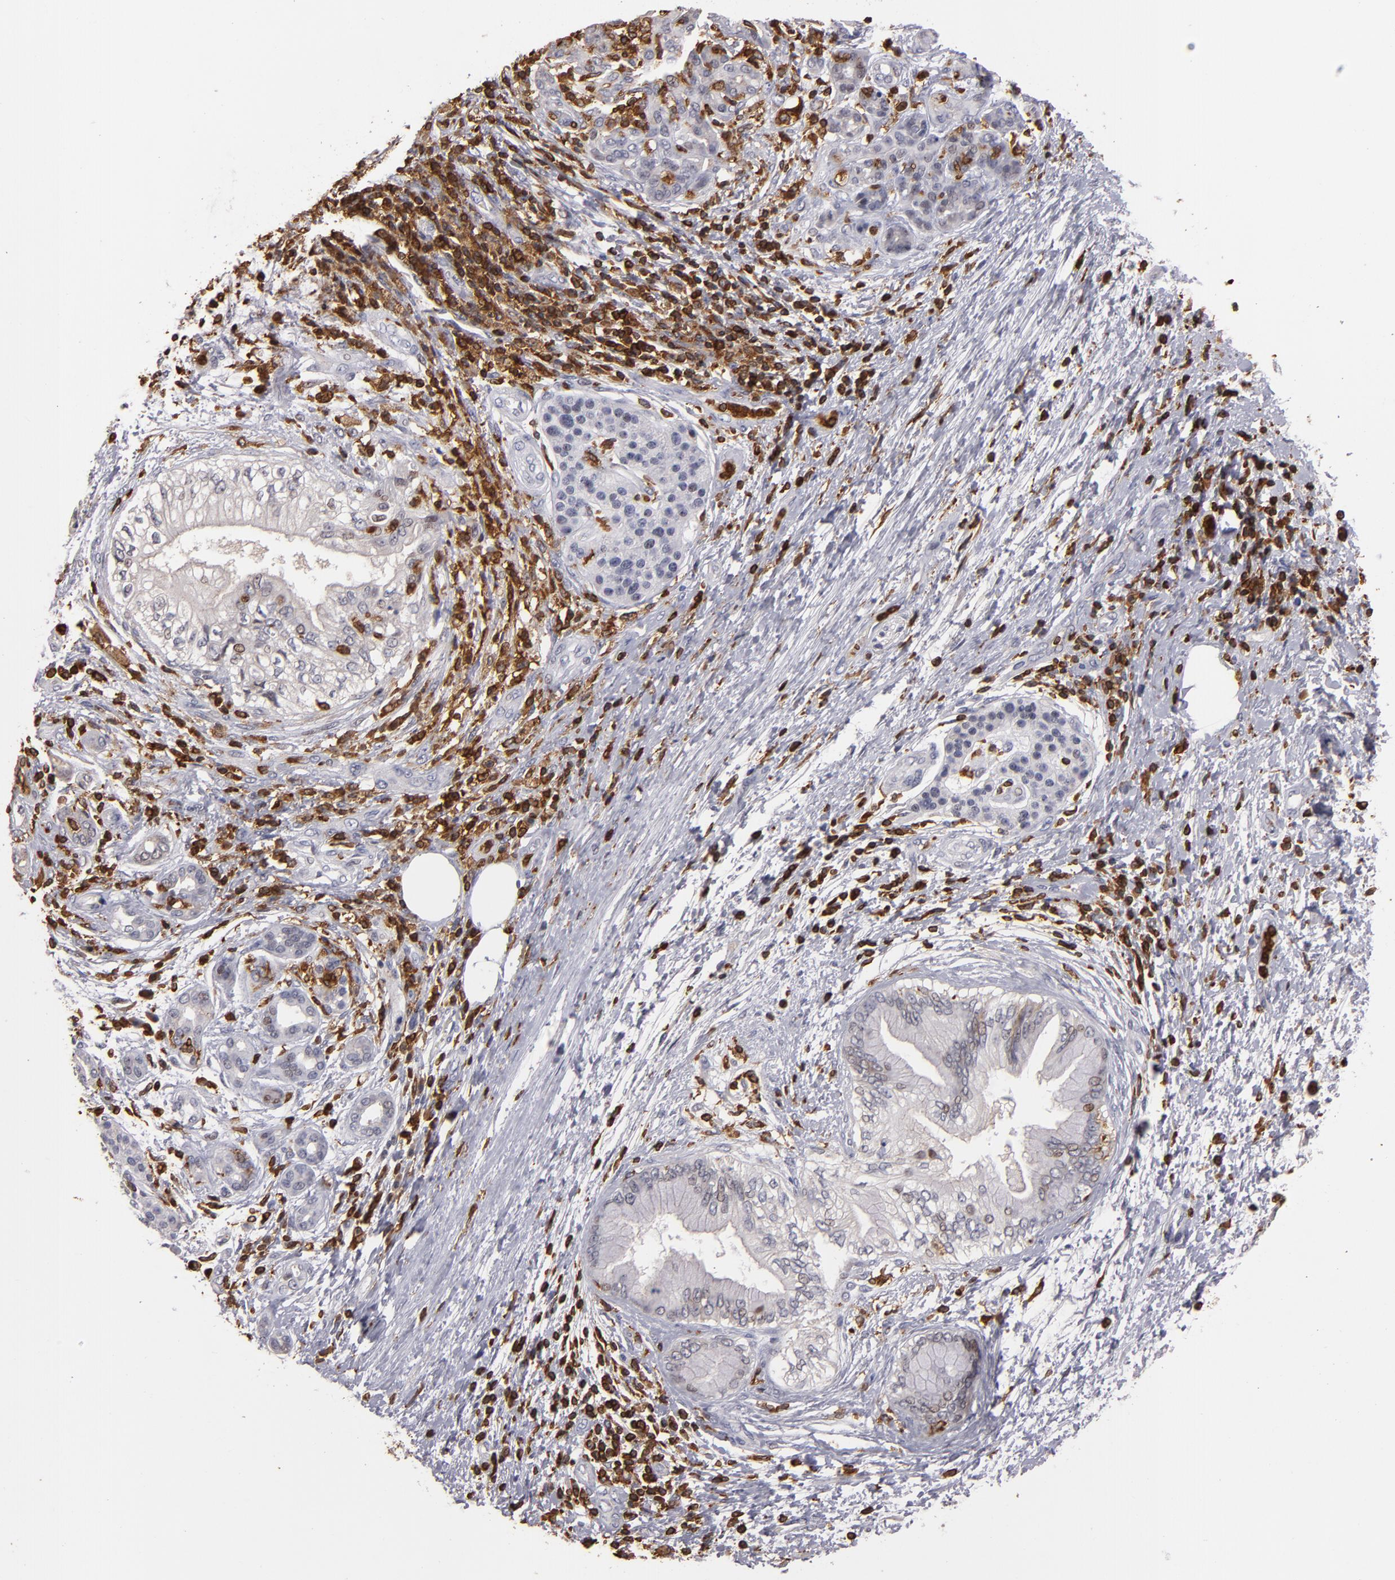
{"staining": {"intensity": "negative", "quantity": "none", "location": "none"}, "tissue": "pancreatic cancer", "cell_type": "Tumor cells", "image_type": "cancer", "snomed": [{"axis": "morphology", "description": "Adenocarcinoma, NOS"}, {"axis": "topography", "description": "Pancreas"}], "caption": "This photomicrograph is of pancreatic cancer (adenocarcinoma) stained with IHC to label a protein in brown with the nuclei are counter-stained blue. There is no positivity in tumor cells. Nuclei are stained in blue.", "gene": "WAS", "patient": {"sex": "female", "age": 70}}